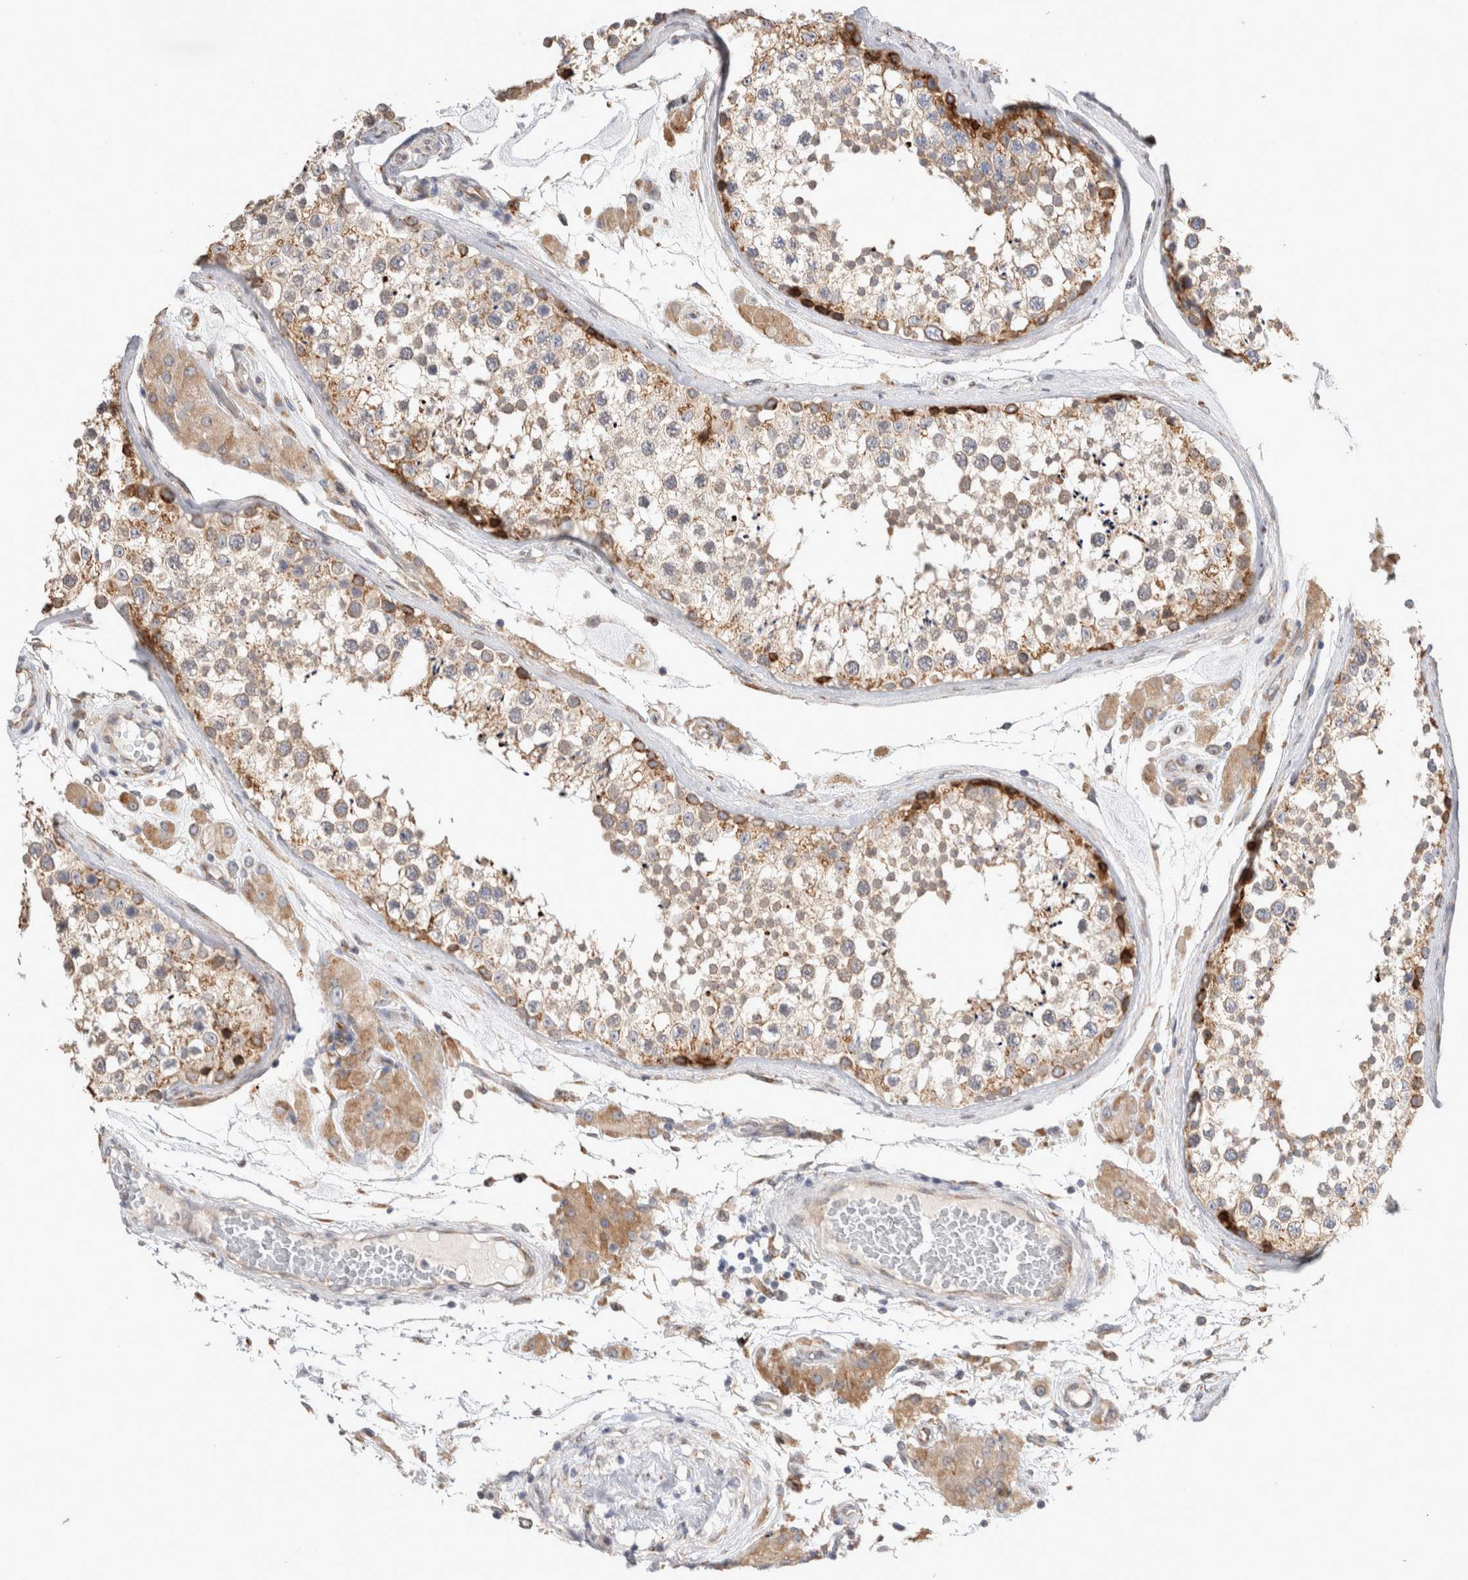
{"staining": {"intensity": "moderate", "quantity": ">75%", "location": "cytoplasmic/membranous"}, "tissue": "testis", "cell_type": "Cells in seminiferous ducts", "image_type": "normal", "snomed": [{"axis": "morphology", "description": "Normal tissue, NOS"}, {"axis": "topography", "description": "Testis"}], "caption": "Testis stained with DAB (3,3'-diaminobenzidine) IHC demonstrates medium levels of moderate cytoplasmic/membranous staining in approximately >75% of cells in seminiferous ducts. Nuclei are stained in blue.", "gene": "TRMT9B", "patient": {"sex": "male", "age": 46}}